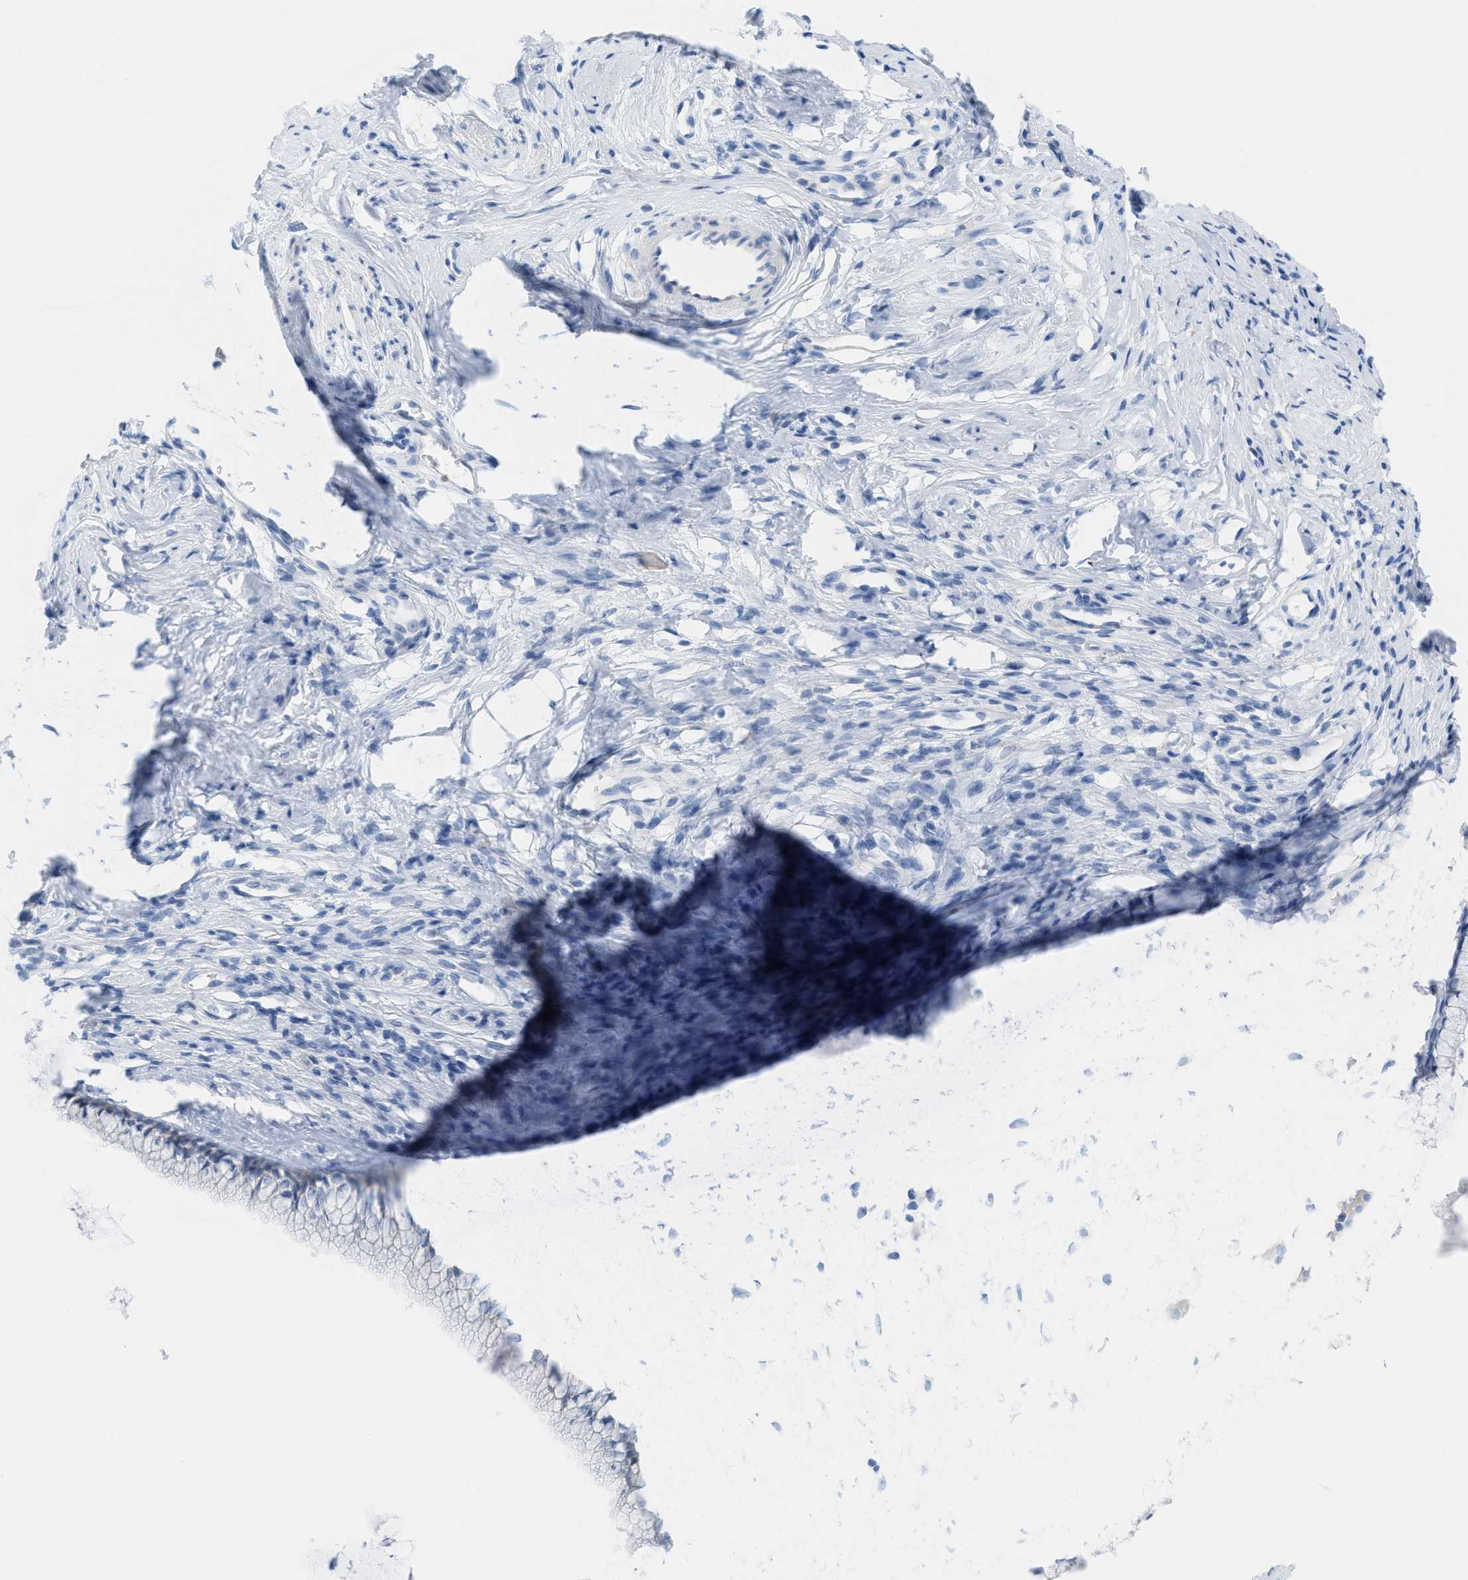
{"staining": {"intensity": "negative", "quantity": "none", "location": "none"}, "tissue": "cervix", "cell_type": "Glandular cells", "image_type": "normal", "snomed": [{"axis": "morphology", "description": "Normal tissue, NOS"}, {"axis": "topography", "description": "Cervix"}], "caption": "There is no significant positivity in glandular cells of cervix. (DAB (3,3'-diaminobenzidine) IHC, high magnification).", "gene": "SLC3A2", "patient": {"sex": "female", "age": 77}}